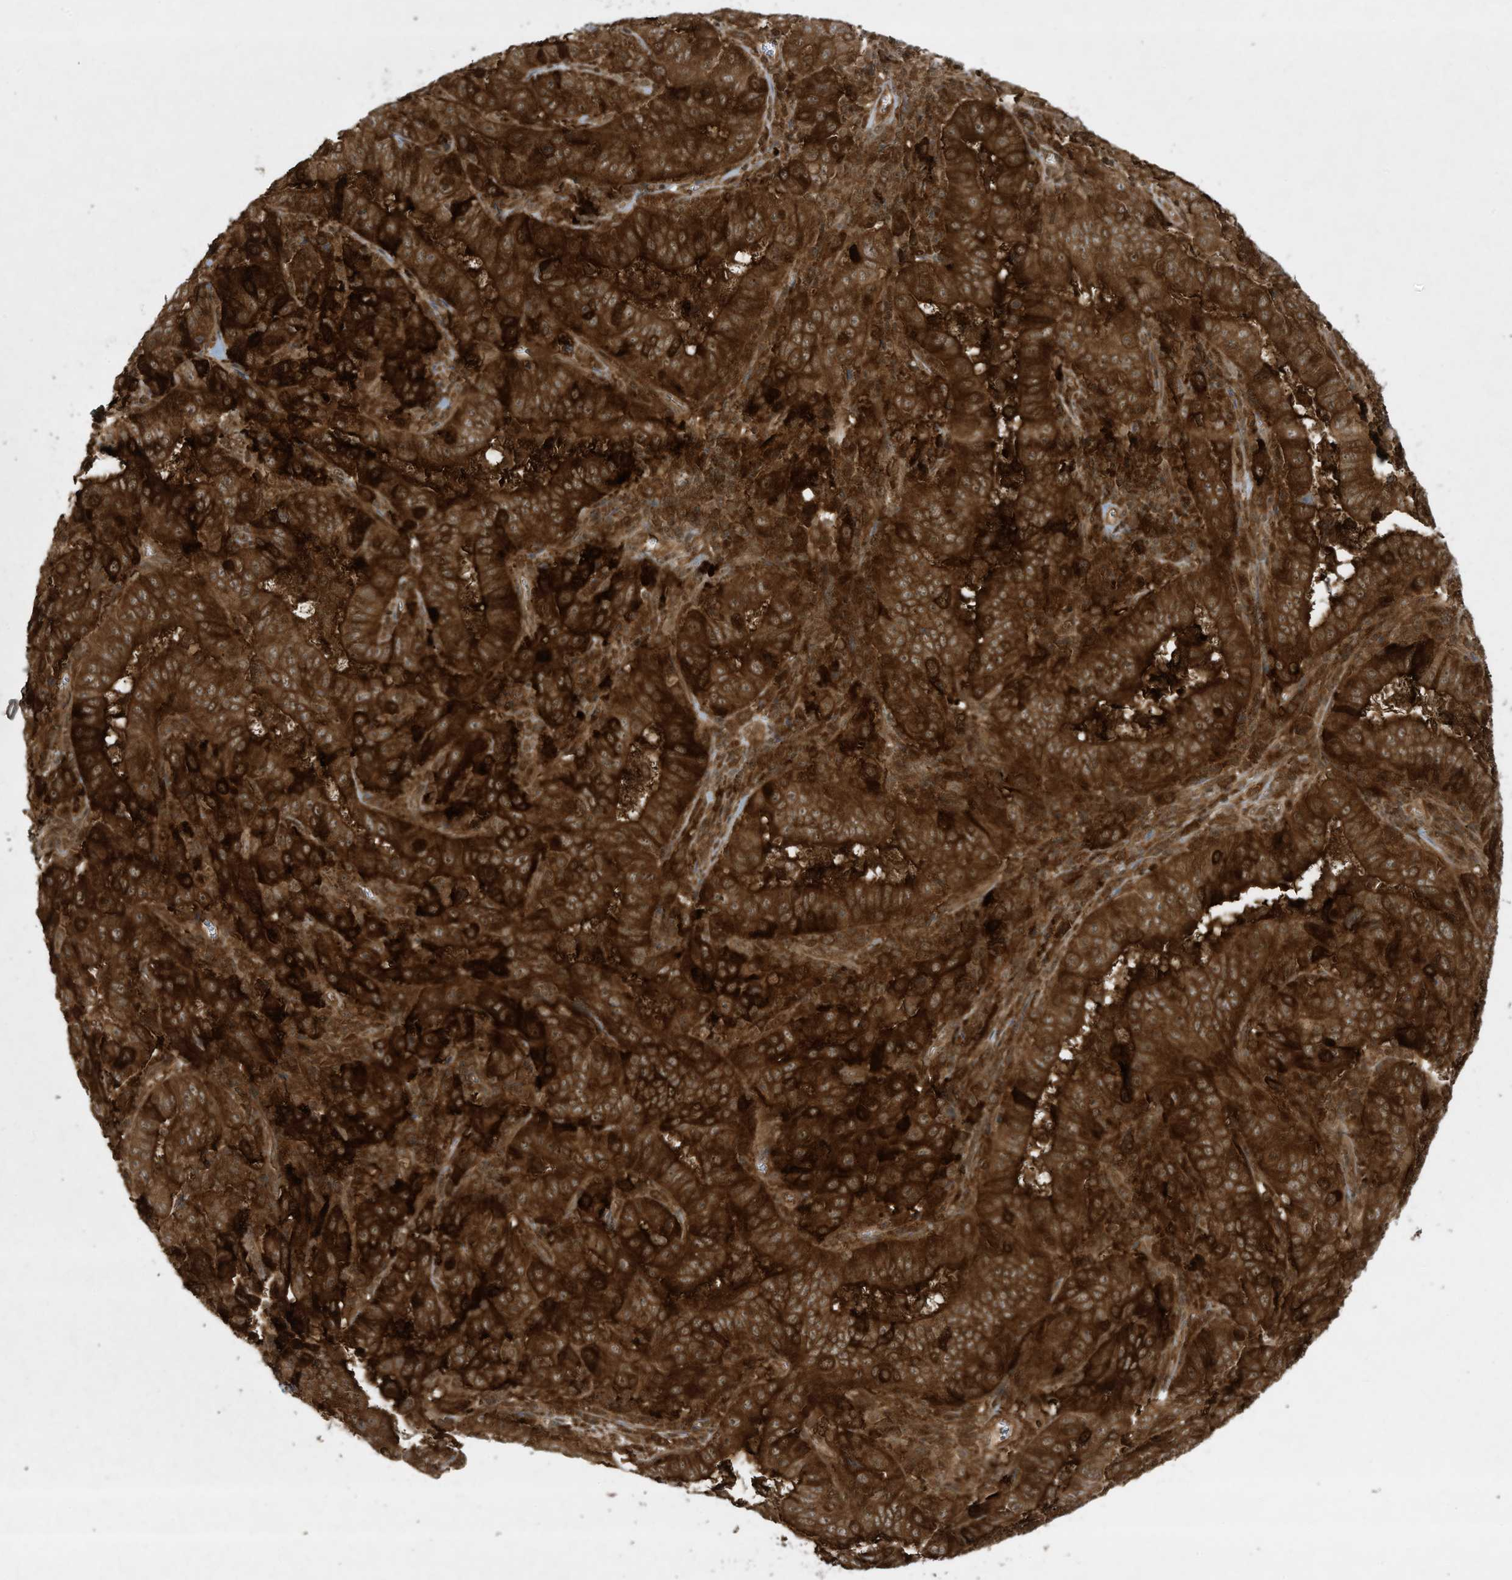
{"staining": {"intensity": "strong", "quantity": ">75%", "location": "cytoplasmic/membranous"}, "tissue": "pancreatic cancer", "cell_type": "Tumor cells", "image_type": "cancer", "snomed": [{"axis": "morphology", "description": "Adenocarcinoma, NOS"}, {"axis": "topography", "description": "Pancreas"}], "caption": "Immunohistochemical staining of pancreatic cancer exhibits high levels of strong cytoplasmic/membranous protein positivity in approximately >75% of tumor cells. The staining is performed using DAB brown chromogen to label protein expression. The nuclei are counter-stained blue using hematoxylin.", "gene": "CERT1", "patient": {"sex": "male", "age": 63}}